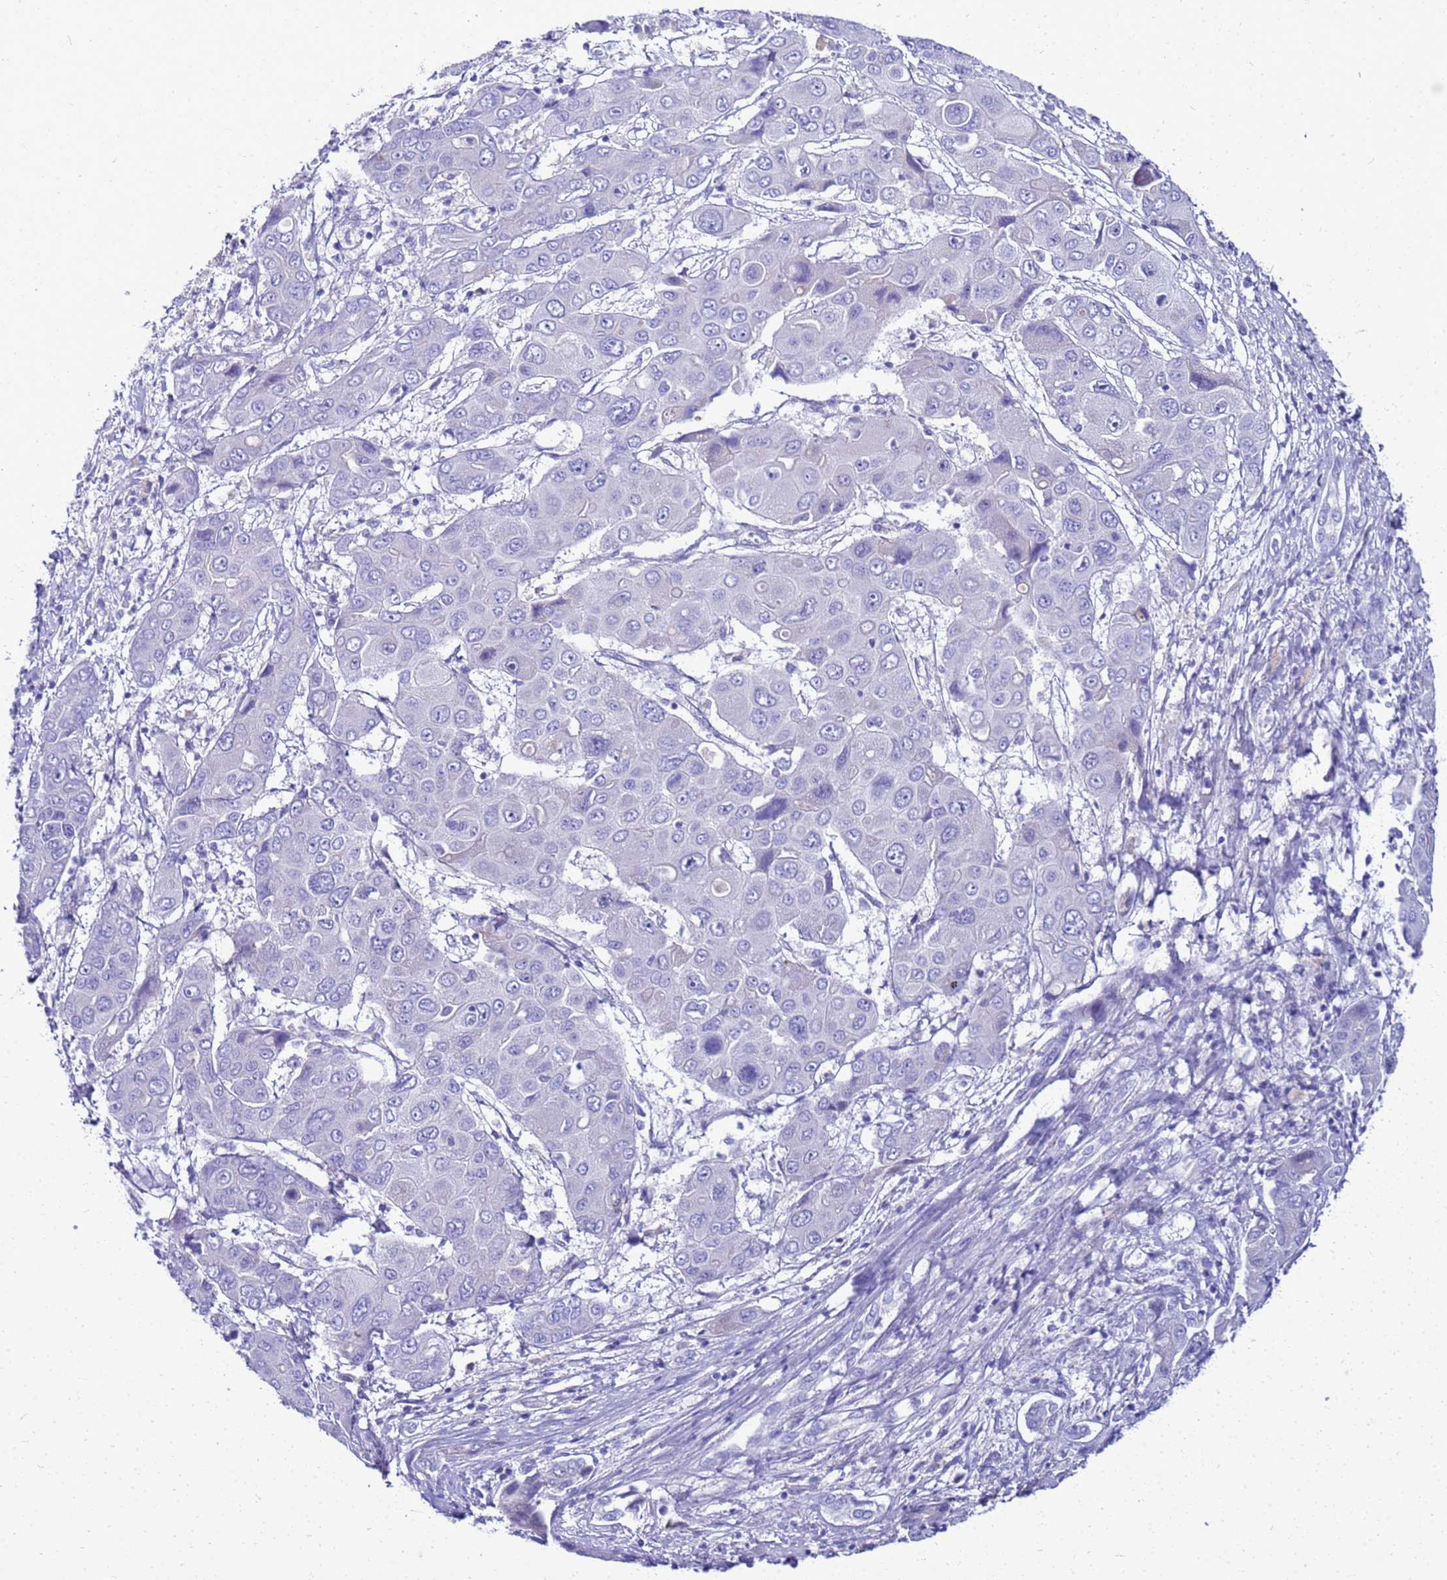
{"staining": {"intensity": "negative", "quantity": "none", "location": "none"}, "tissue": "liver cancer", "cell_type": "Tumor cells", "image_type": "cancer", "snomed": [{"axis": "morphology", "description": "Cholangiocarcinoma"}, {"axis": "topography", "description": "Liver"}], "caption": "Tumor cells show no significant protein positivity in cholangiocarcinoma (liver).", "gene": "SYCN", "patient": {"sex": "male", "age": 67}}